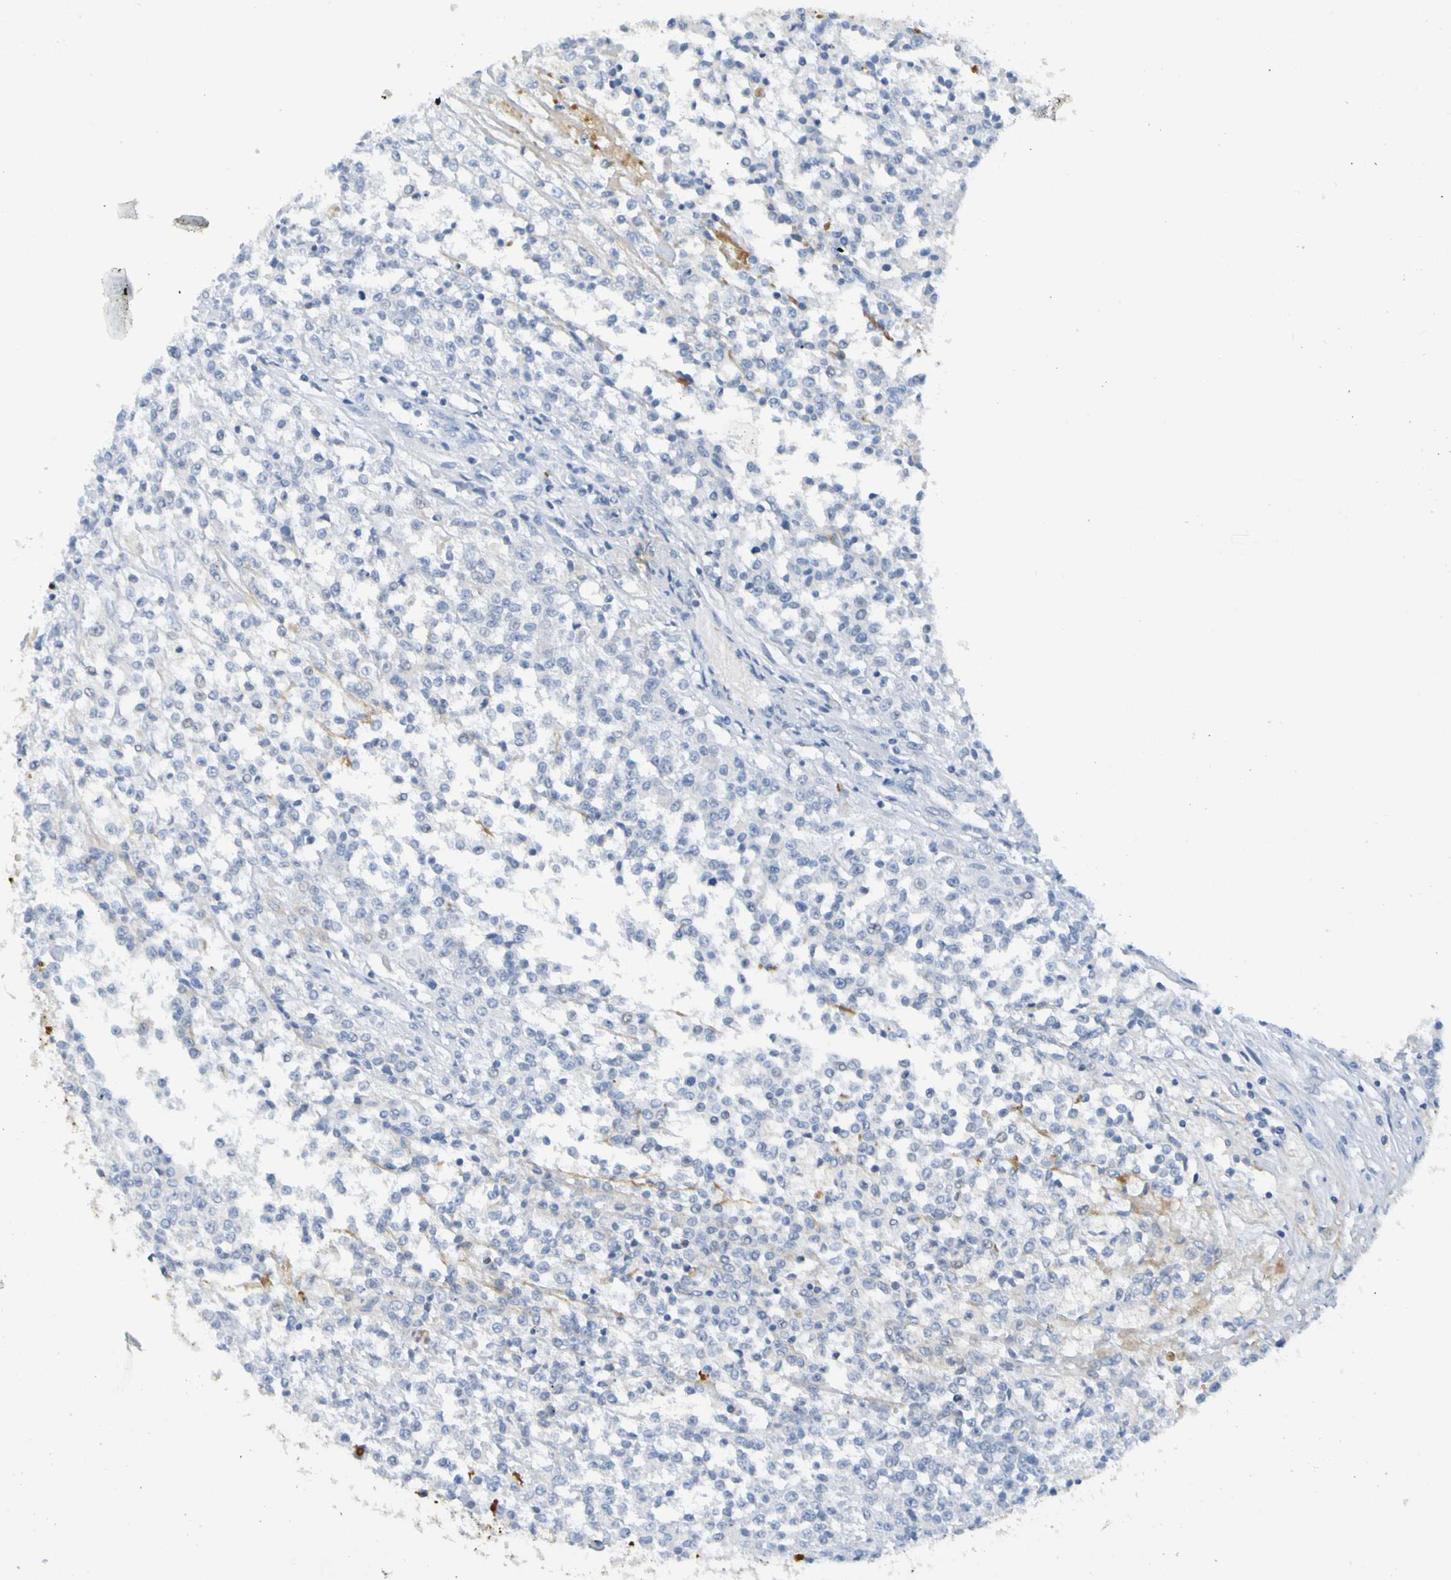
{"staining": {"intensity": "negative", "quantity": "none", "location": "none"}, "tissue": "testis cancer", "cell_type": "Tumor cells", "image_type": "cancer", "snomed": [{"axis": "morphology", "description": "Seminoma, NOS"}, {"axis": "topography", "description": "Testis"}], "caption": "IHC photomicrograph of neoplastic tissue: human seminoma (testis) stained with DAB (3,3'-diaminobenzidine) displays no significant protein expression in tumor cells.", "gene": "IL10", "patient": {"sex": "male", "age": 59}}